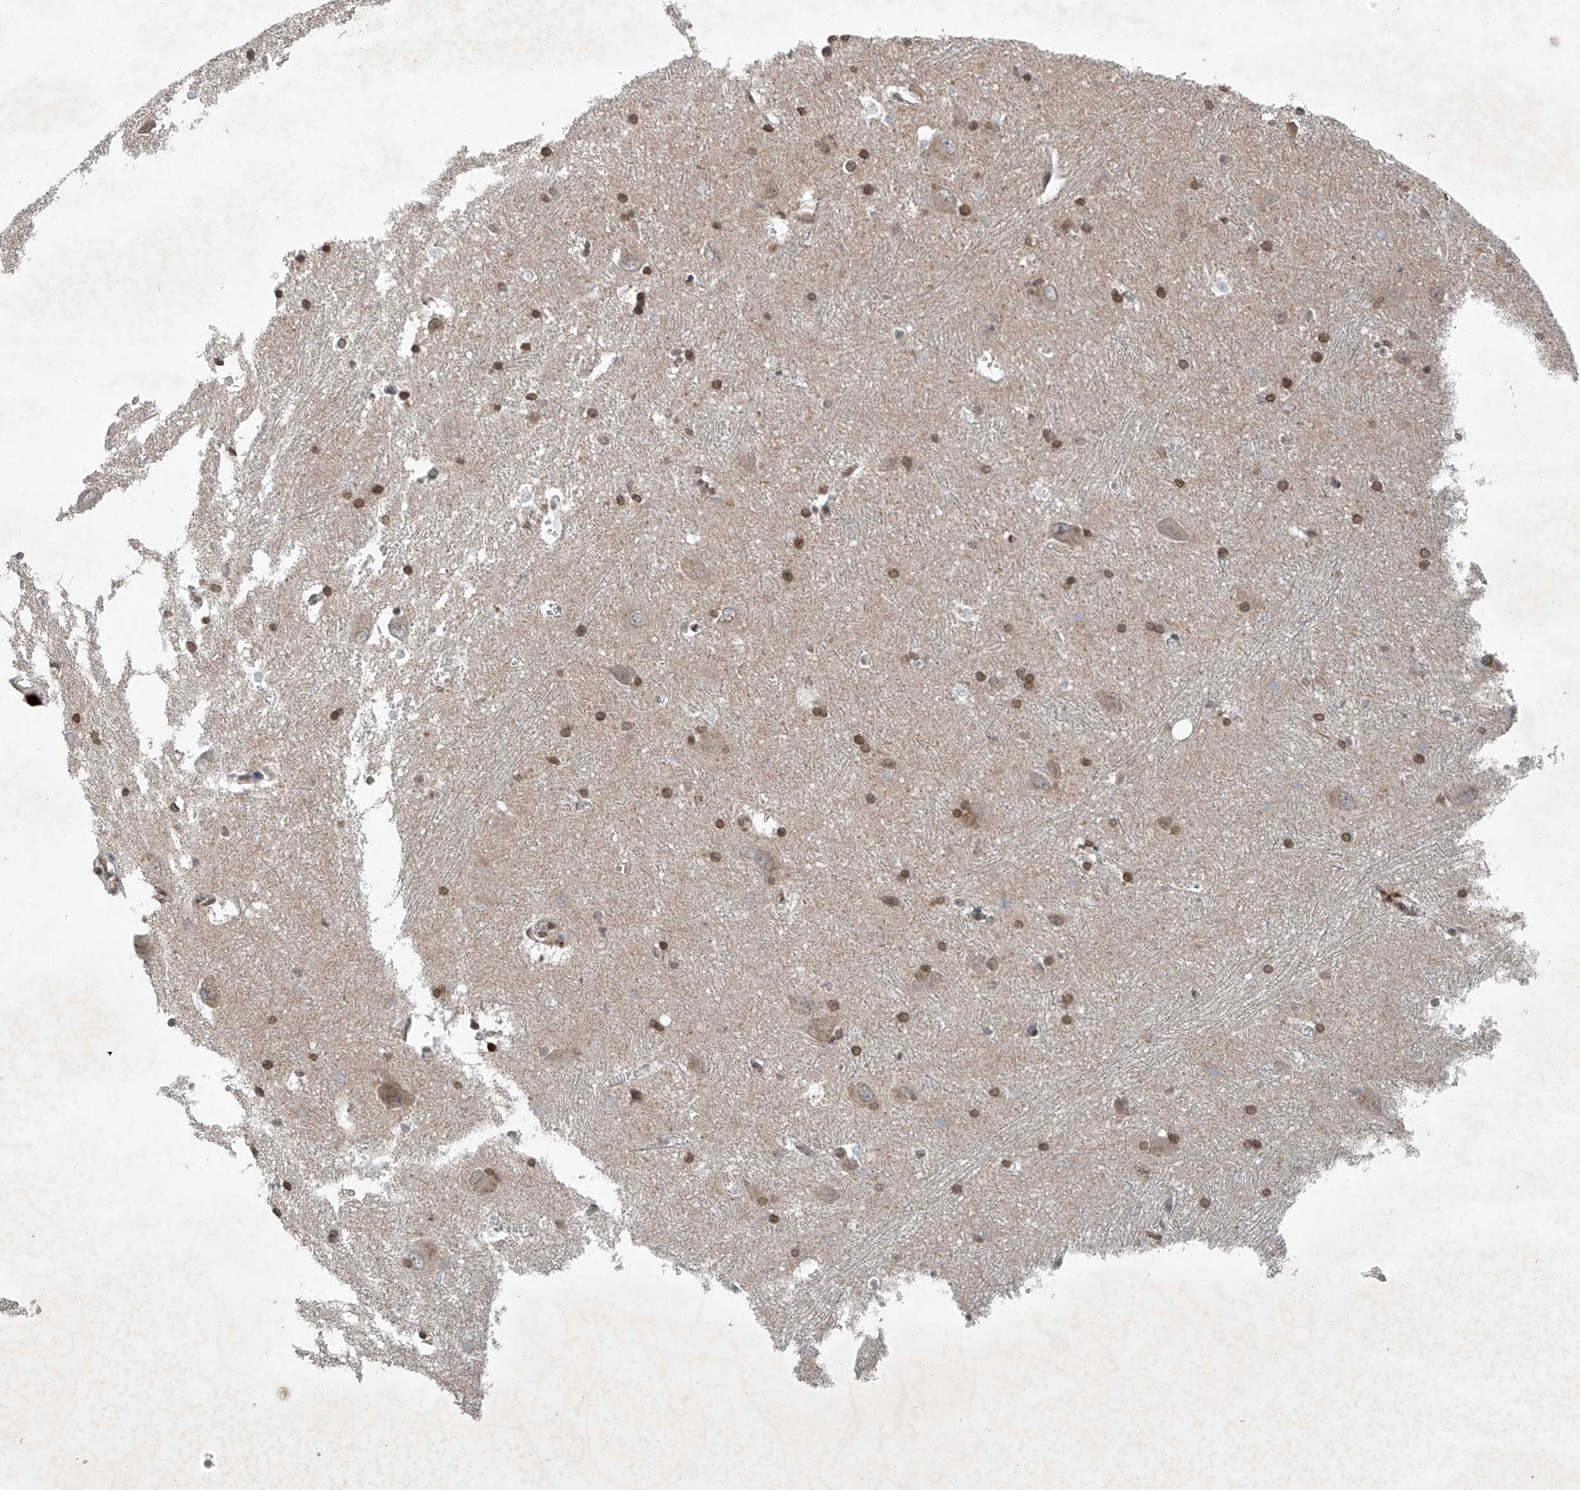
{"staining": {"intensity": "moderate", "quantity": "25%-75%", "location": "nuclear"}, "tissue": "caudate", "cell_type": "Glial cells", "image_type": "normal", "snomed": [{"axis": "morphology", "description": "Normal tissue, NOS"}, {"axis": "topography", "description": "Lateral ventricle wall"}], "caption": "Glial cells exhibit medium levels of moderate nuclear staining in about 25%-75% of cells in normal caudate.", "gene": "TAF8", "patient": {"sex": "male", "age": 37}}